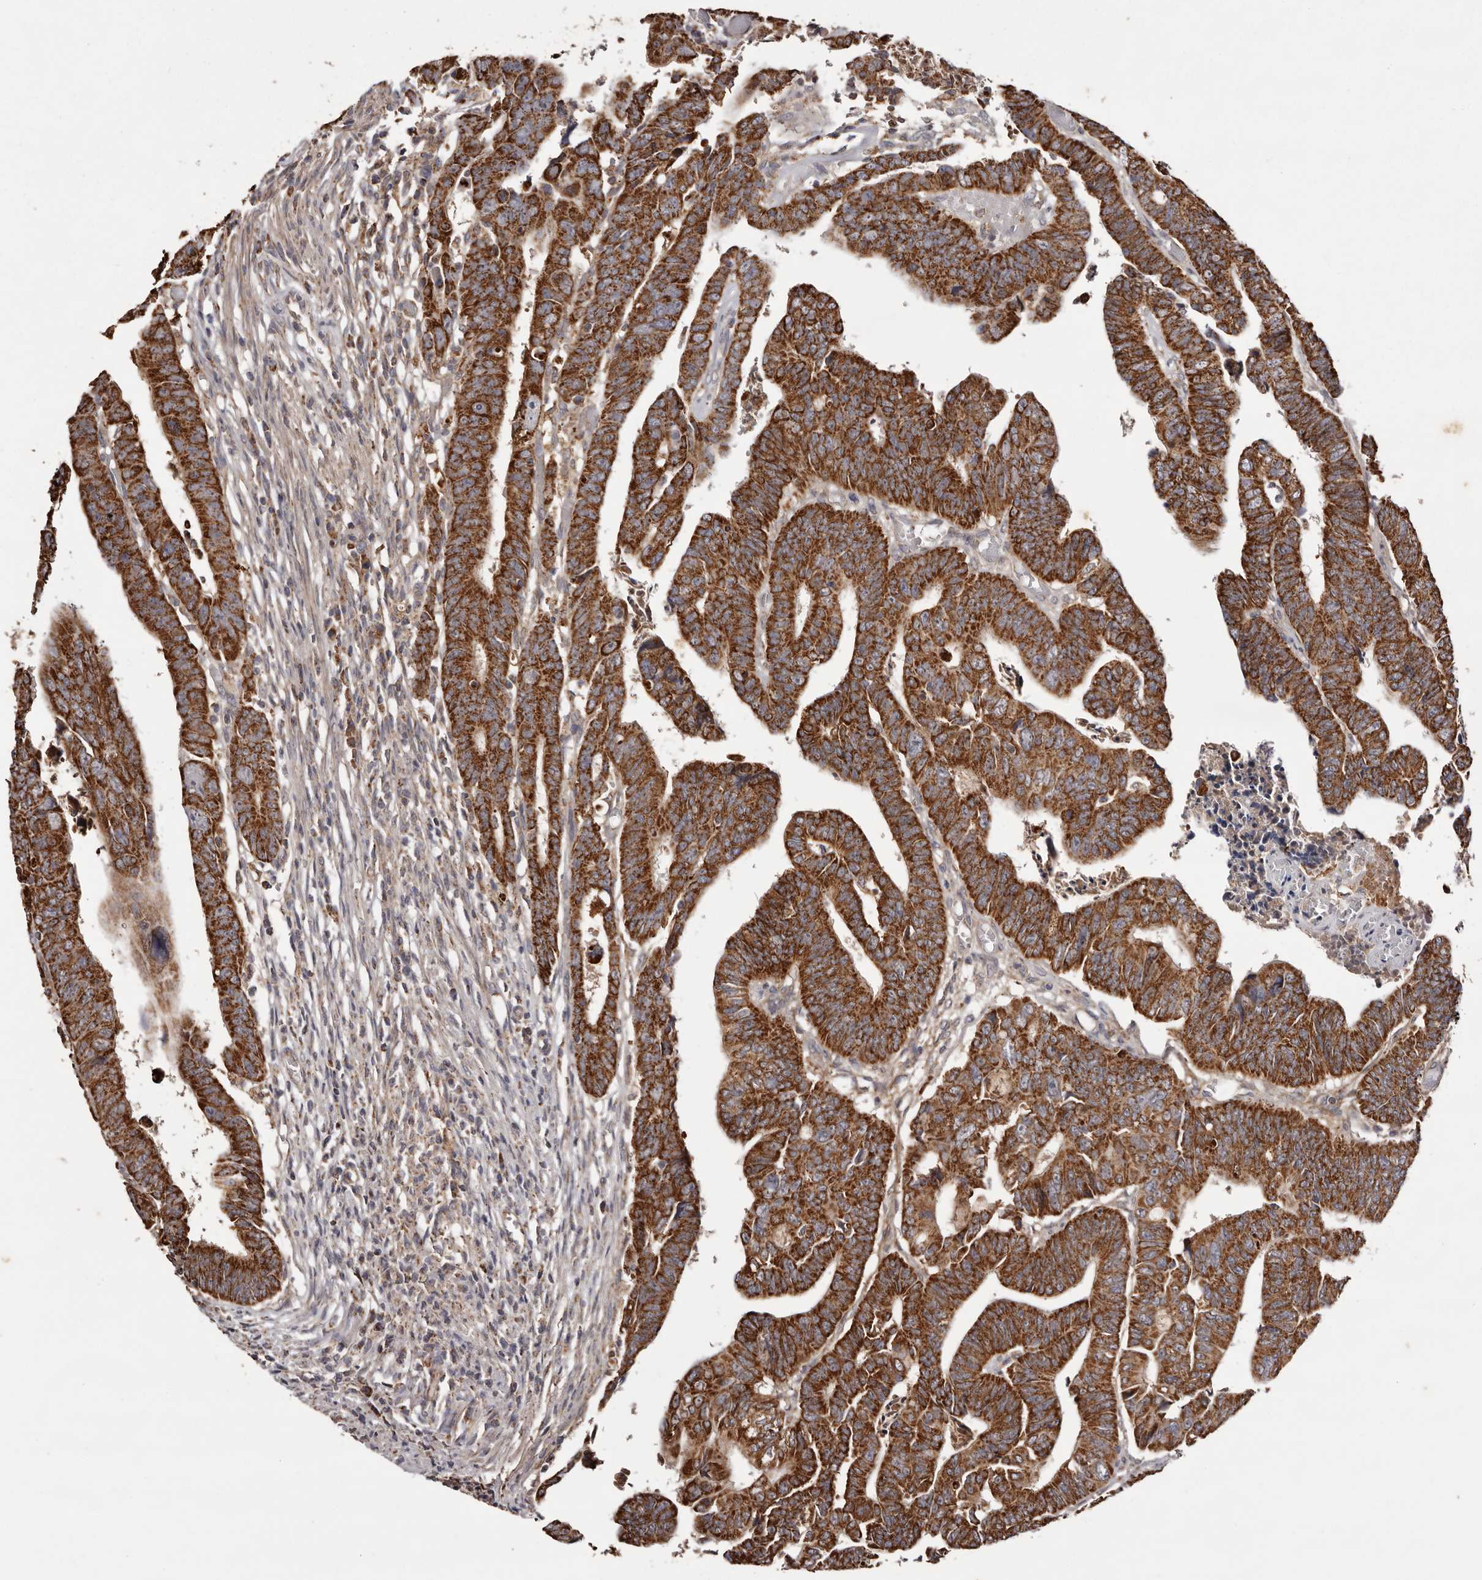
{"staining": {"intensity": "strong", "quantity": ">75%", "location": "cytoplasmic/membranous"}, "tissue": "colorectal cancer", "cell_type": "Tumor cells", "image_type": "cancer", "snomed": [{"axis": "morphology", "description": "Adenocarcinoma, NOS"}, {"axis": "topography", "description": "Rectum"}], "caption": "Protein analysis of colorectal cancer (adenocarcinoma) tissue displays strong cytoplasmic/membranous staining in approximately >75% of tumor cells. Nuclei are stained in blue.", "gene": "CPLANE2", "patient": {"sex": "female", "age": 65}}